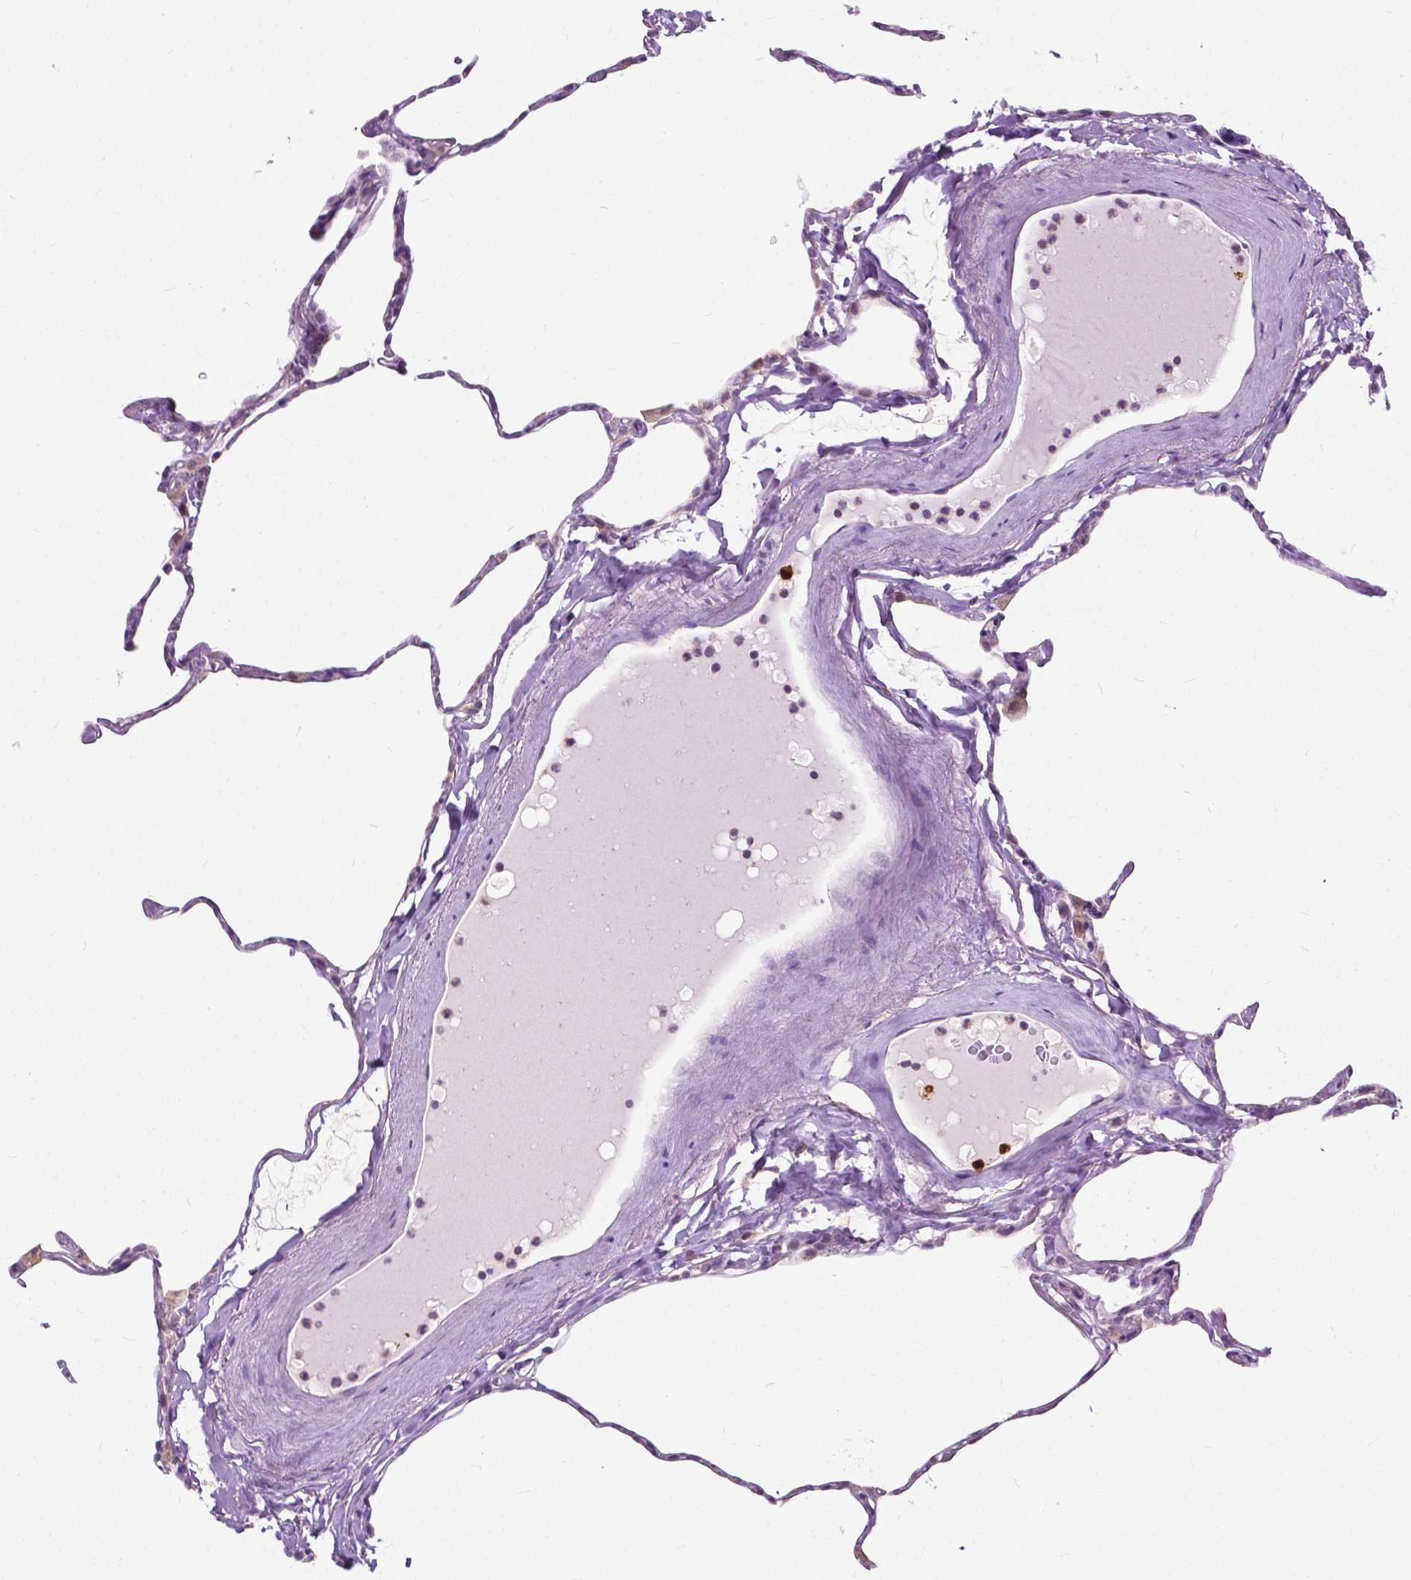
{"staining": {"intensity": "weak", "quantity": "<25%", "location": "cytoplasmic/membranous"}, "tissue": "lung", "cell_type": "Alveolar cells", "image_type": "normal", "snomed": [{"axis": "morphology", "description": "Normal tissue, NOS"}, {"axis": "topography", "description": "Lung"}], "caption": "Immunohistochemical staining of benign lung demonstrates no significant expression in alveolar cells.", "gene": "TTC9B", "patient": {"sex": "male", "age": 65}}